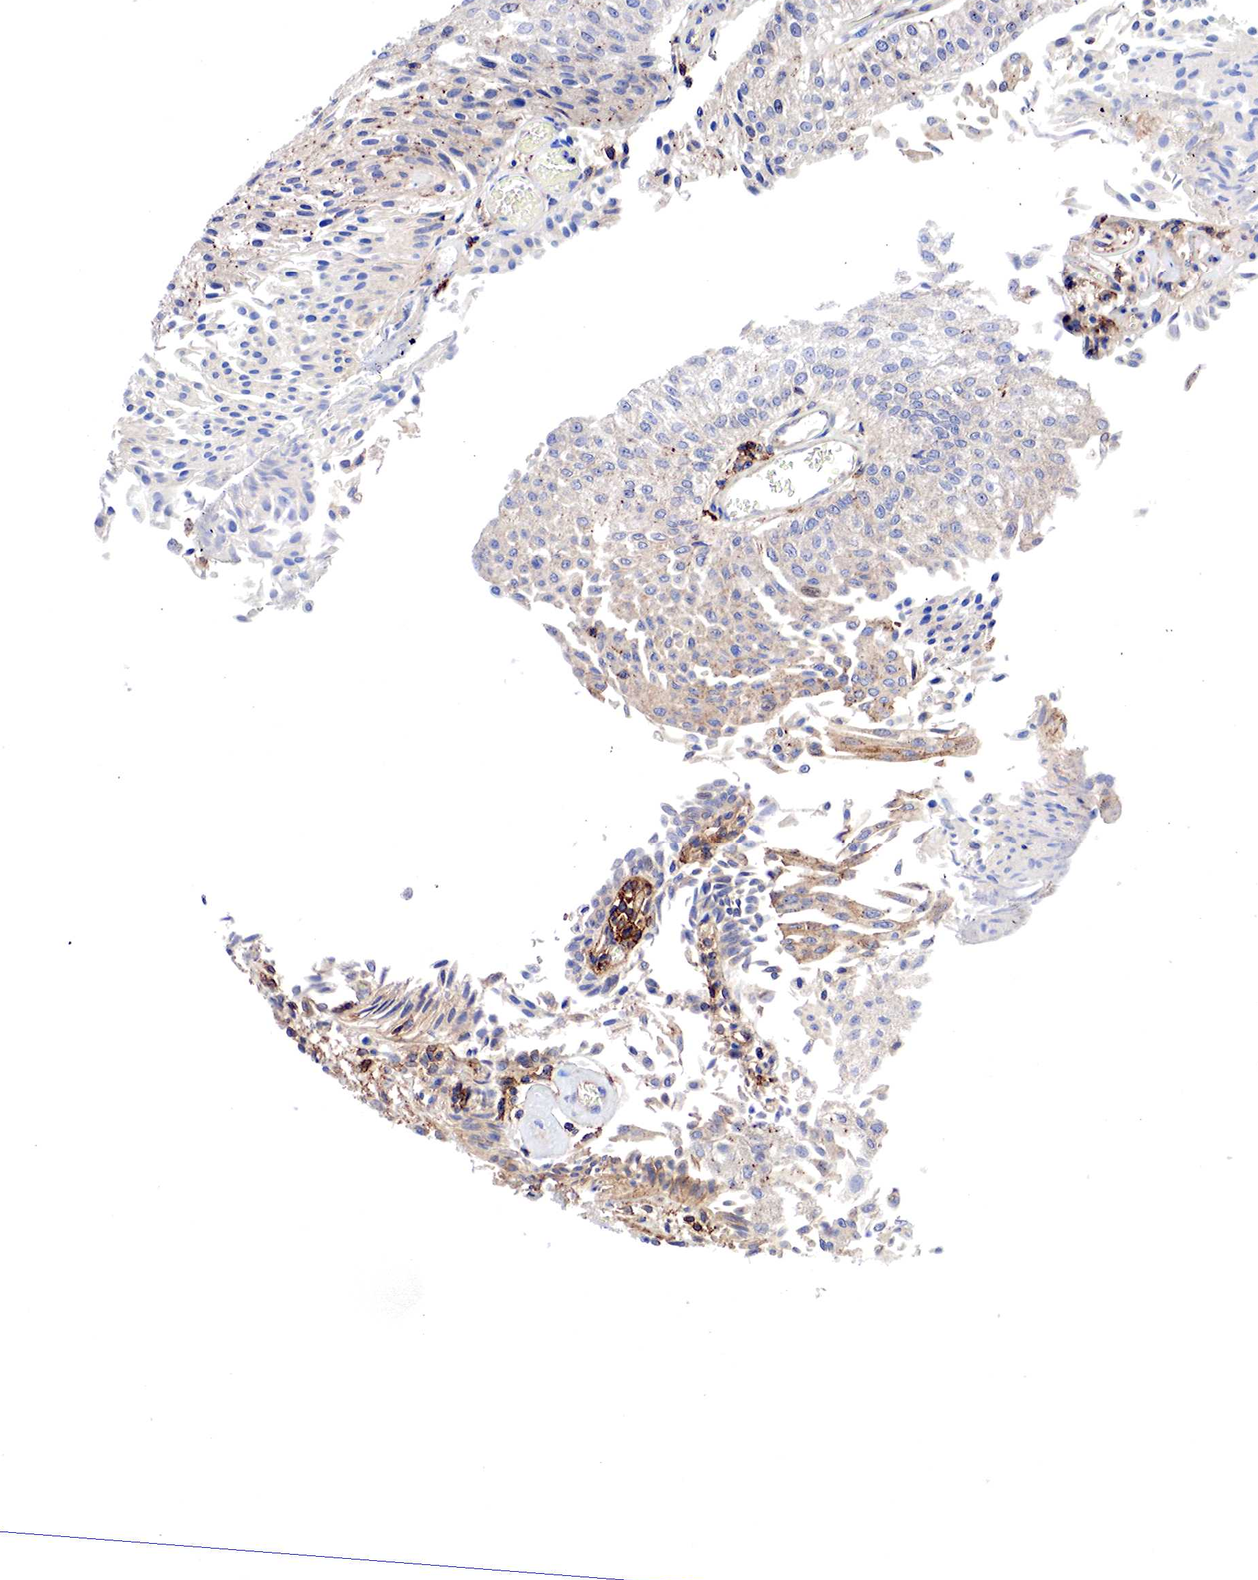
{"staining": {"intensity": "weak", "quantity": "25%-75%", "location": "cytoplasmic/membranous,nuclear"}, "tissue": "urothelial cancer", "cell_type": "Tumor cells", "image_type": "cancer", "snomed": [{"axis": "morphology", "description": "Urothelial carcinoma, Low grade"}, {"axis": "topography", "description": "Urinary bladder"}], "caption": "Immunohistochemical staining of human urothelial cancer shows low levels of weak cytoplasmic/membranous and nuclear protein staining in approximately 25%-75% of tumor cells.", "gene": "PABIR2", "patient": {"sex": "male", "age": 86}}